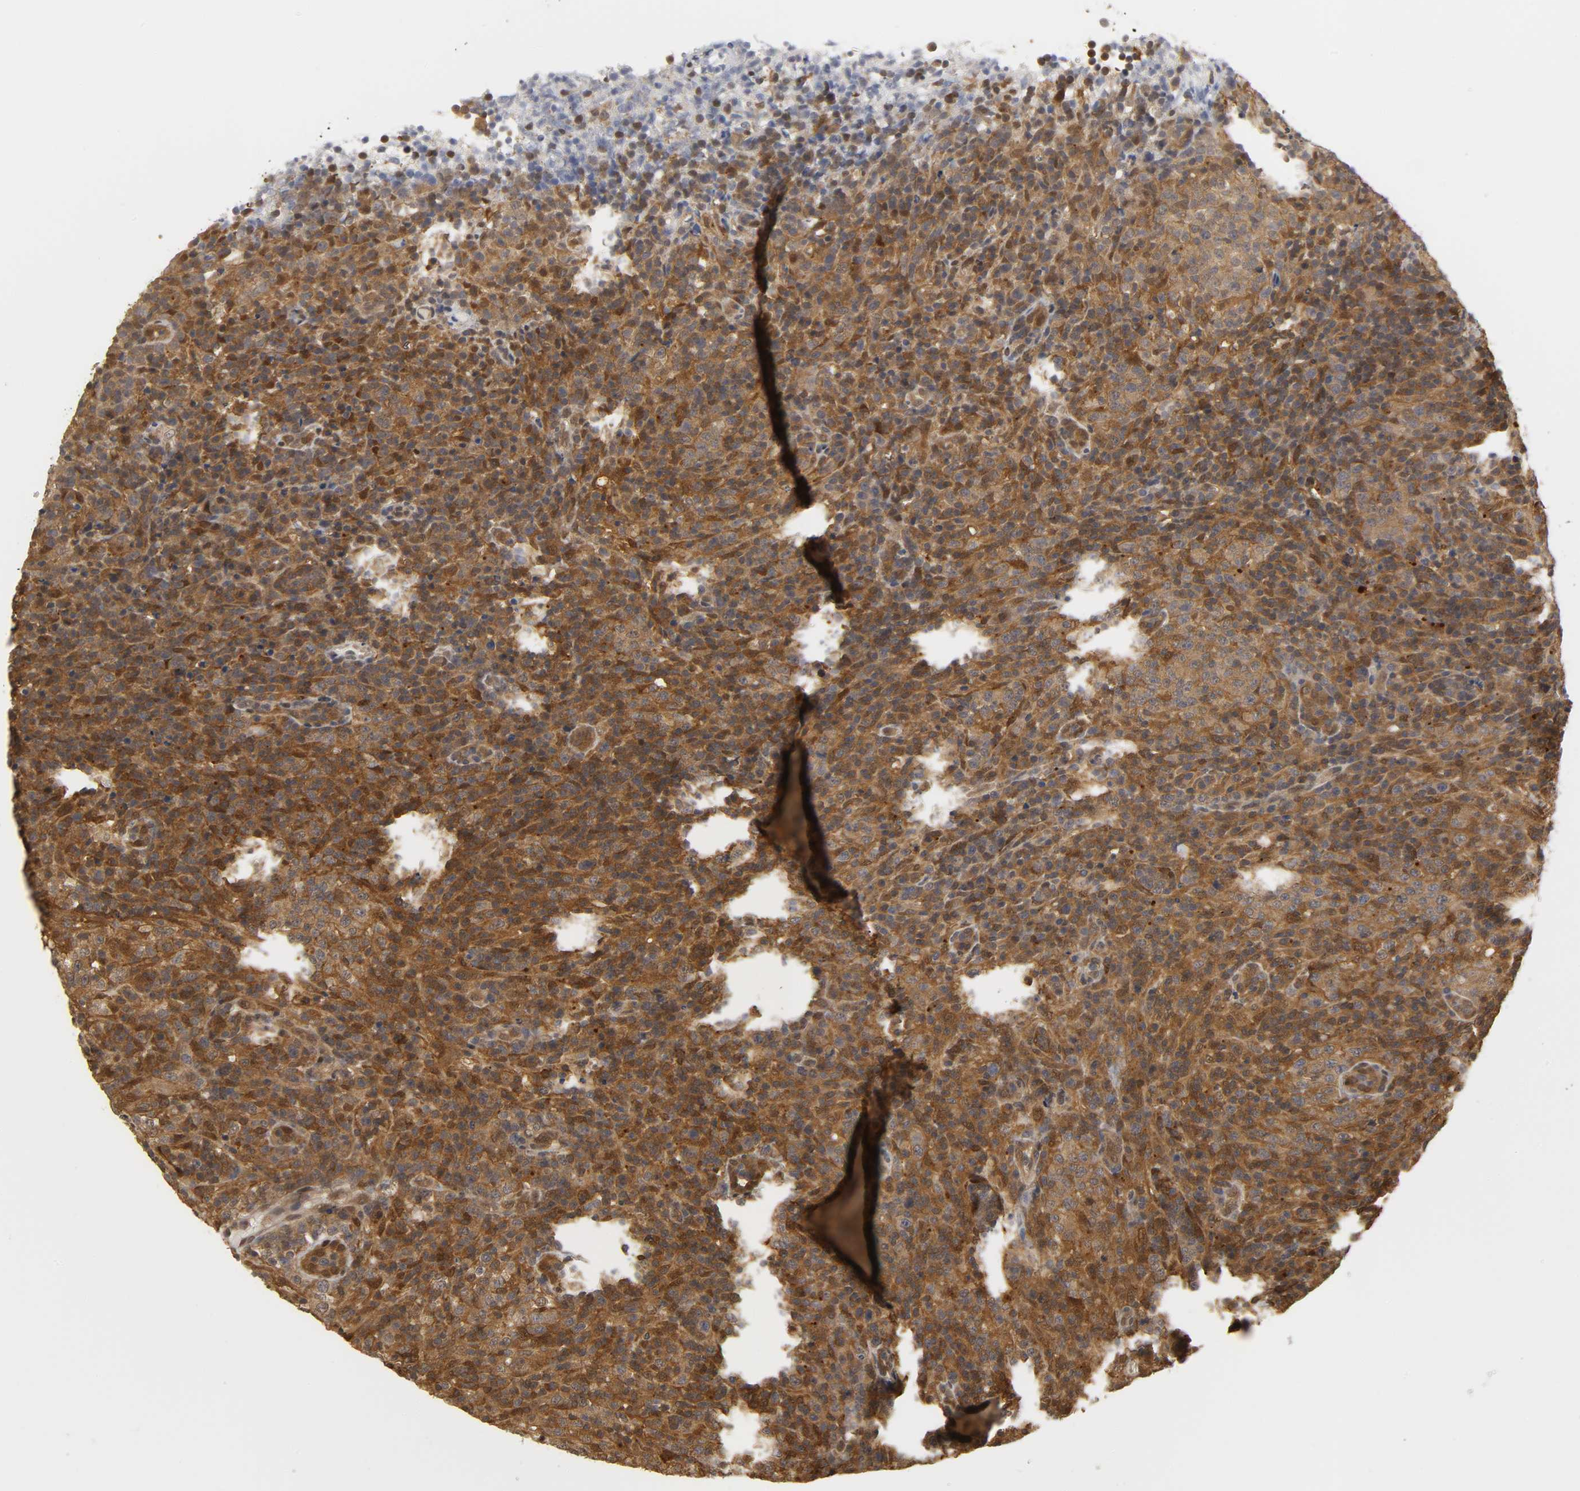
{"staining": {"intensity": "strong", "quantity": ">75%", "location": "cytoplasmic/membranous,nuclear"}, "tissue": "lymphoma", "cell_type": "Tumor cells", "image_type": "cancer", "snomed": [{"axis": "morphology", "description": "Malignant lymphoma, non-Hodgkin's type, High grade"}, {"axis": "topography", "description": "Lymph node"}], "caption": "Immunohistochemical staining of malignant lymphoma, non-Hodgkin's type (high-grade) reveals high levels of strong cytoplasmic/membranous and nuclear staining in about >75% of tumor cells.", "gene": "PARK7", "patient": {"sex": "female", "age": 76}}